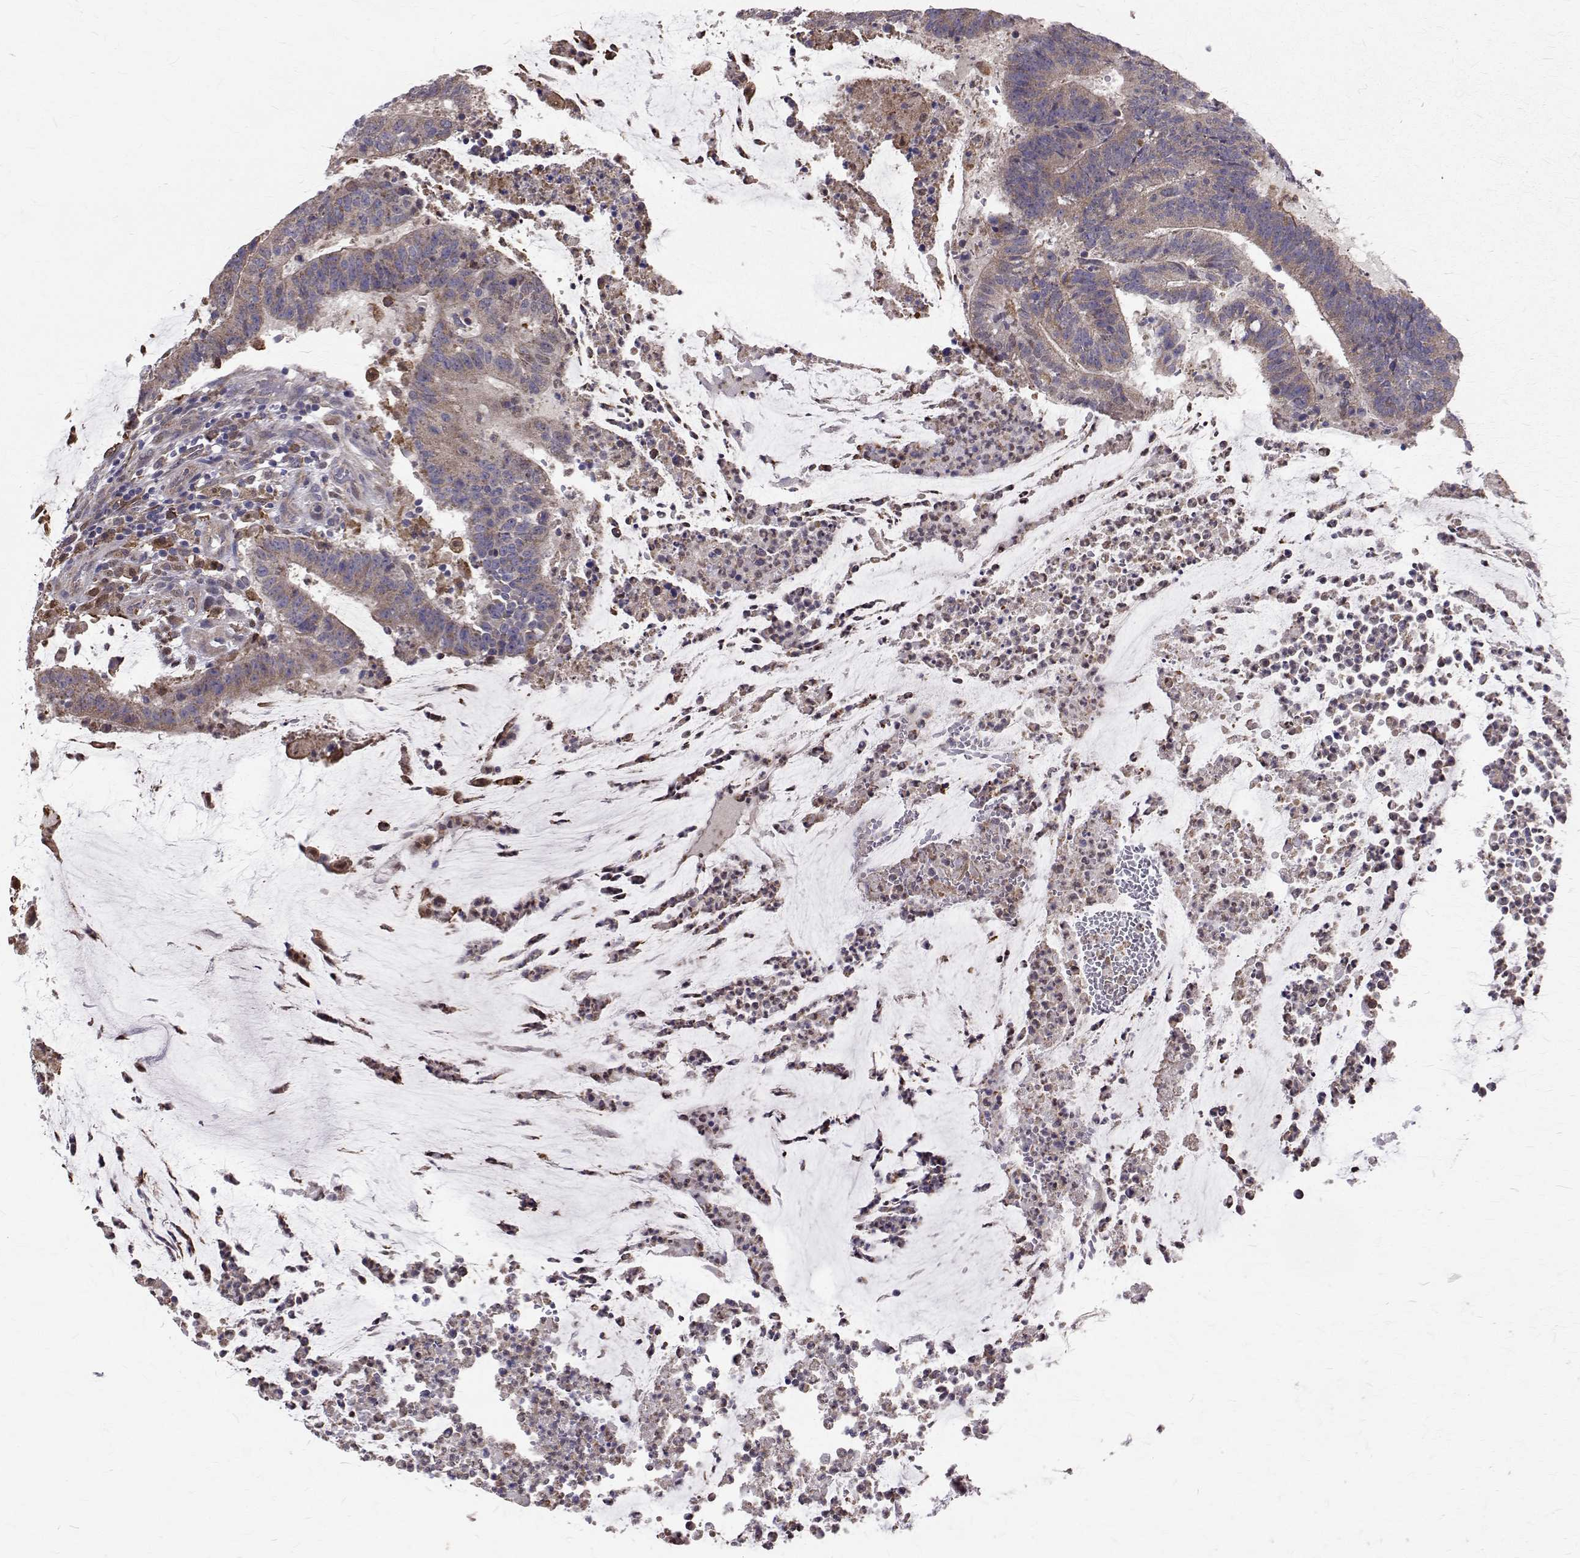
{"staining": {"intensity": "moderate", "quantity": "<25%", "location": "cytoplasmic/membranous"}, "tissue": "colorectal cancer", "cell_type": "Tumor cells", "image_type": "cancer", "snomed": [{"axis": "morphology", "description": "Adenocarcinoma, NOS"}, {"axis": "topography", "description": "Colon"}], "caption": "The photomicrograph reveals a brown stain indicating the presence of a protein in the cytoplasmic/membranous of tumor cells in adenocarcinoma (colorectal). The protein of interest is stained brown, and the nuclei are stained in blue (DAB (3,3'-diaminobenzidine) IHC with brightfield microscopy, high magnification).", "gene": "CCDC89", "patient": {"sex": "female", "age": 43}}